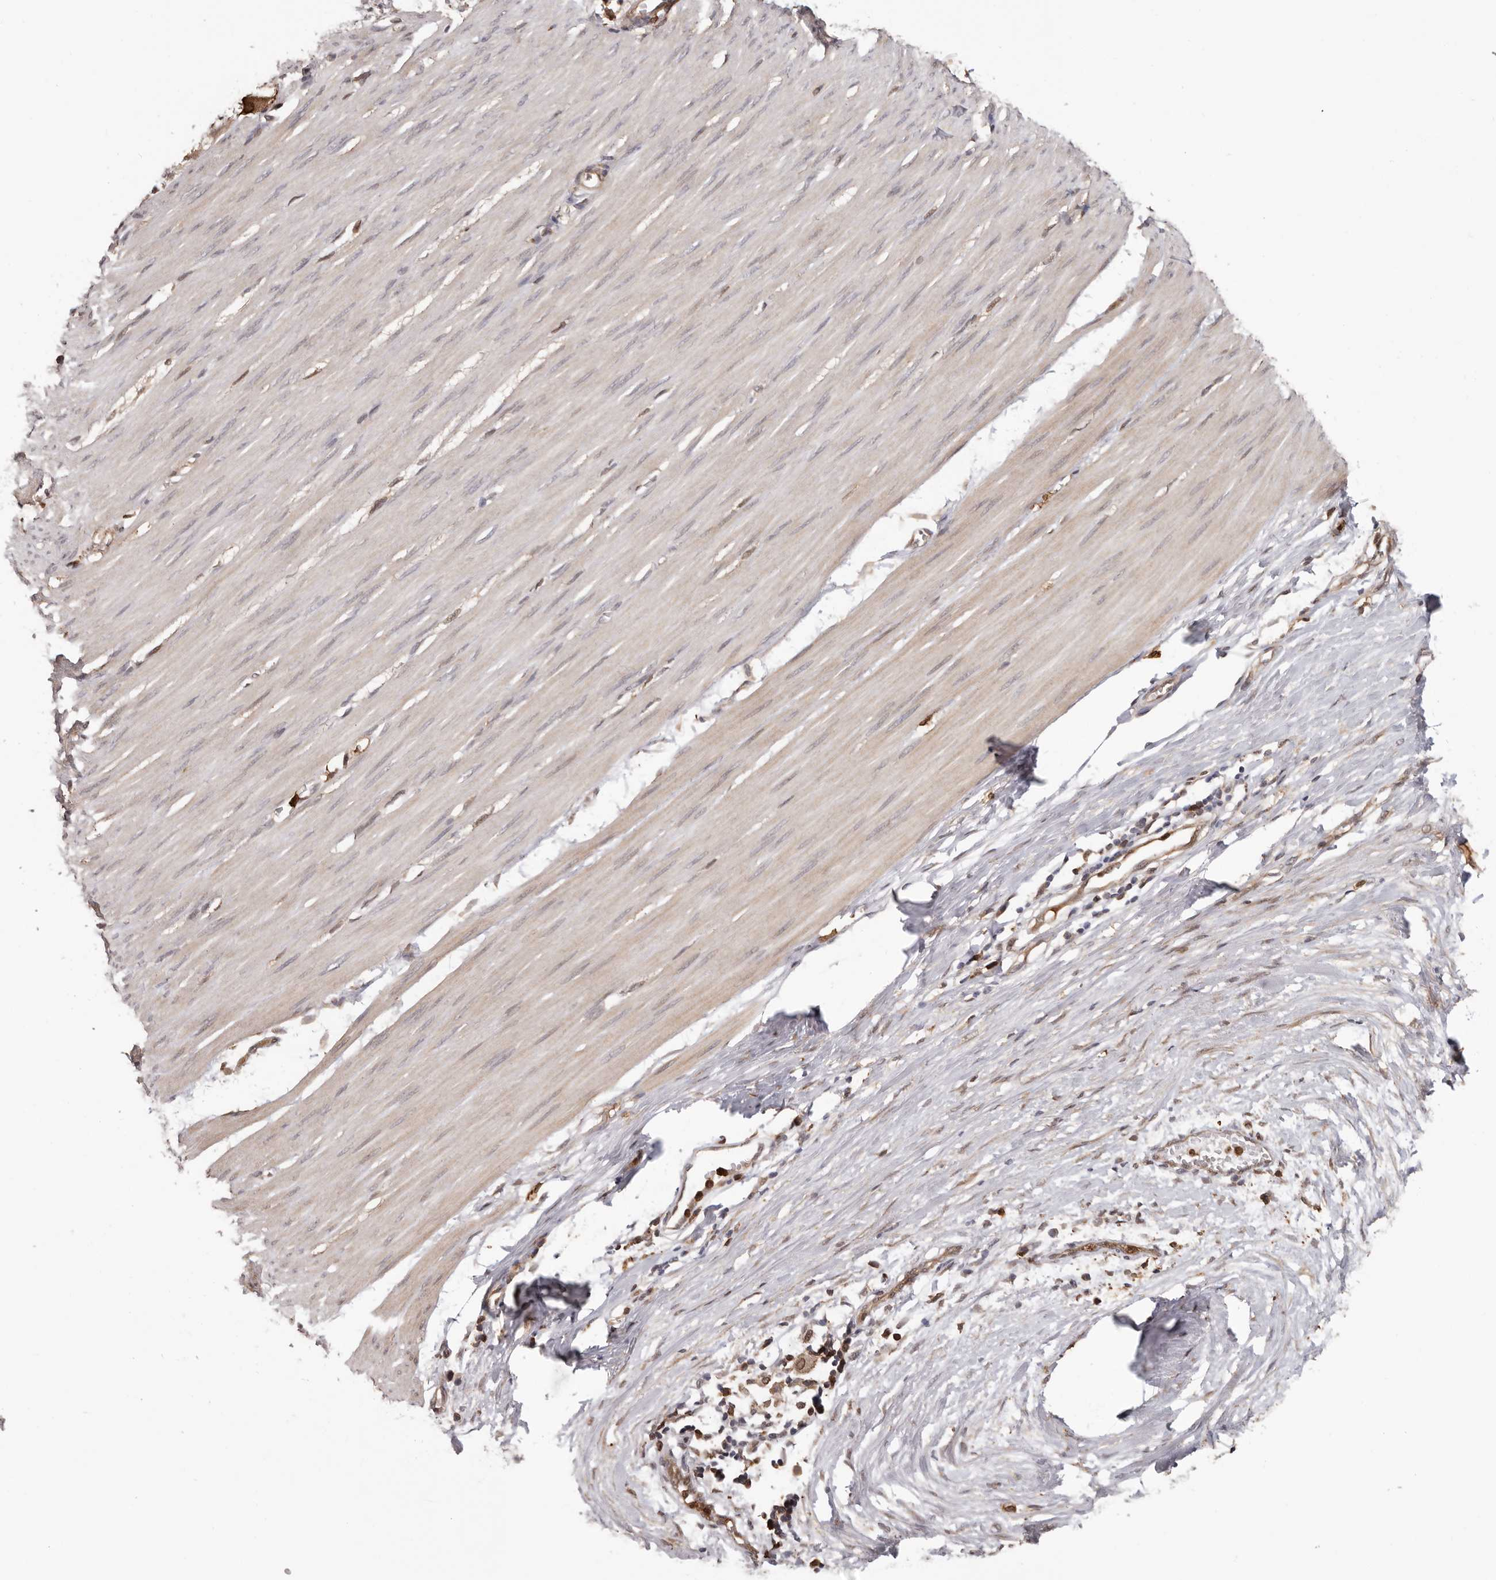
{"staining": {"intensity": "weak", "quantity": "25%-75%", "location": "cytoplasmic/membranous"}, "tissue": "smooth muscle", "cell_type": "Smooth muscle cells", "image_type": "normal", "snomed": [{"axis": "morphology", "description": "Normal tissue, NOS"}, {"axis": "morphology", "description": "Adenocarcinoma, NOS"}, {"axis": "topography", "description": "Colon"}, {"axis": "topography", "description": "Peripheral nerve tissue"}], "caption": "Immunohistochemical staining of benign smooth muscle demonstrates weak cytoplasmic/membranous protein positivity in about 25%-75% of smooth muscle cells.", "gene": "PRR12", "patient": {"sex": "male", "age": 14}}